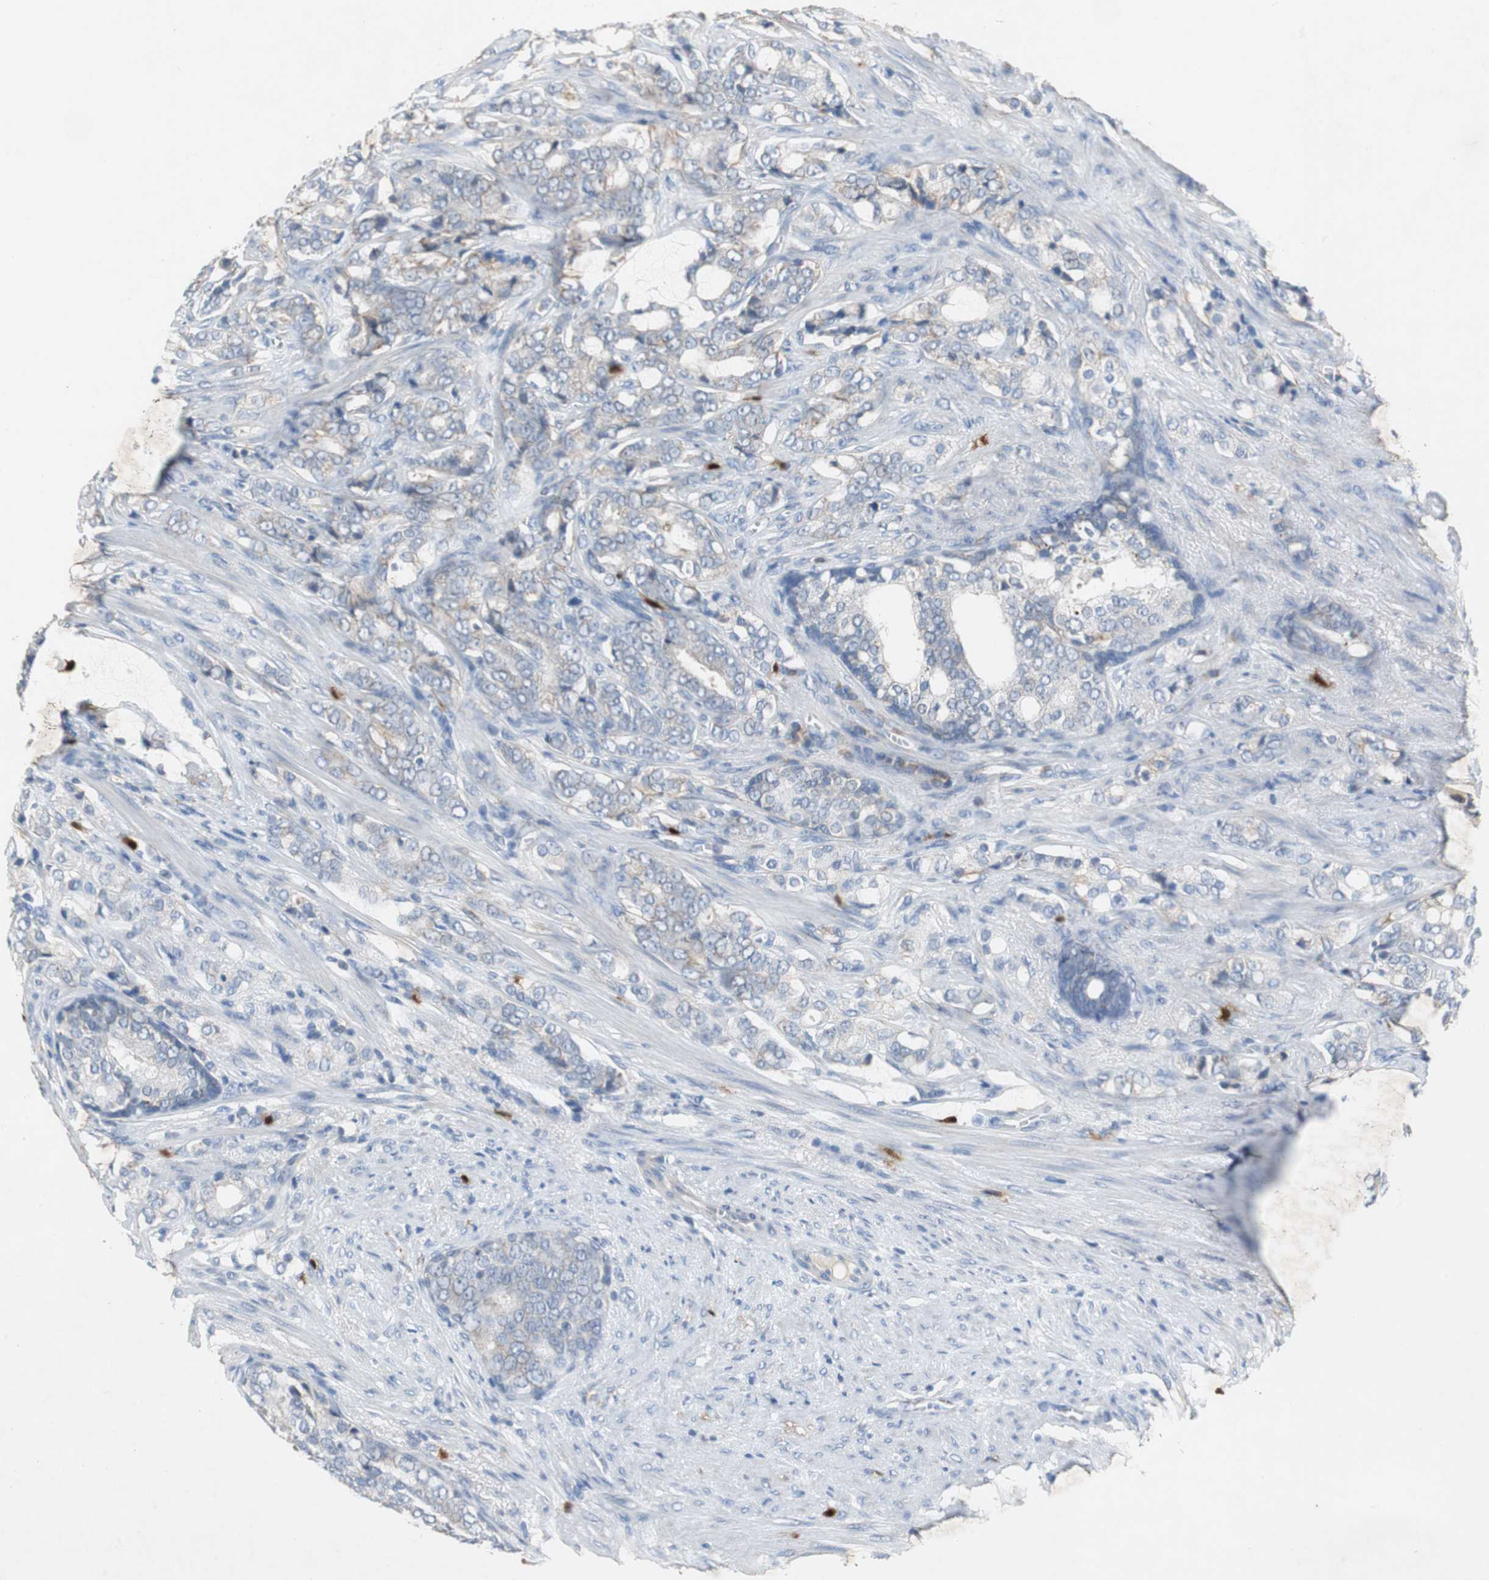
{"staining": {"intensity": "weak", "quantity": "25%-75%", "location": "cytoplasmic/membranous"}, "tissue": "prostate cancer", "cell_type": "Tumor cells", "image_type": "cancer", "snomed": [{"axis": "morphology", "description": "Adenocarcinoma, Low grade"}, {"axis": "topography", "description": "Prostate"}], "caption": "Immunohistochemistry (IHC) staining of low-grade adenocarcinoma (prostate), which demonstrates low levels of weak cytoplasmic/membranous staining in about 25%-75% of tumor cells indicating weak cytoplasmic/membranous protein positivity. The staining was performed using DAB (3,3'-diaminobenzidine) (brown) for protein detection and nuclei were counterstained in hematoxylin (blue).", "gene": "CALB2", "patient": {"sex": "male", "age": 58}}